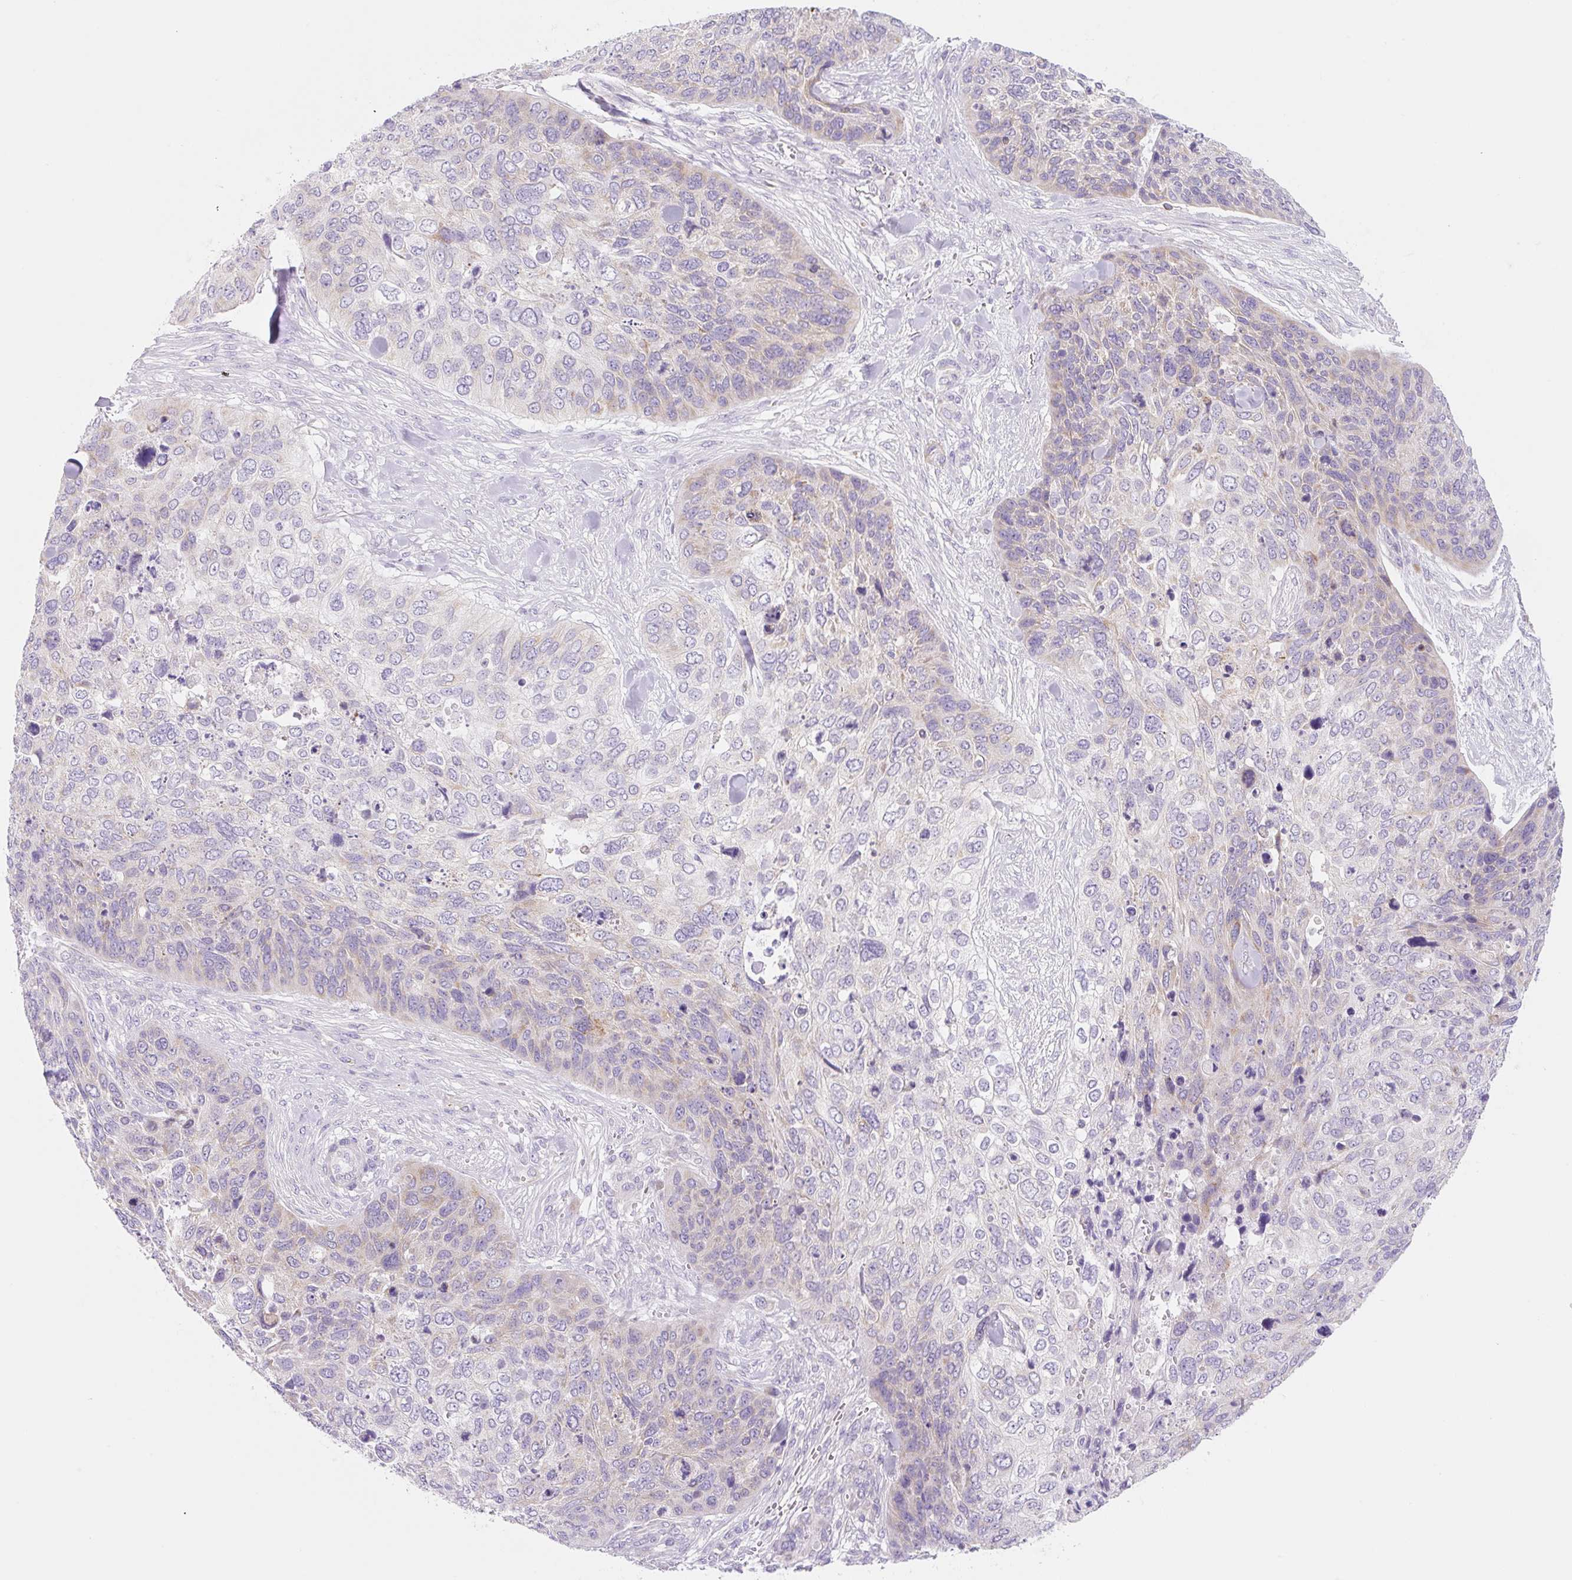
{"staining": {"intensity": "weak", "quantity": "25%-75%", "location": "cytoplasmic/membranous"}, "tissue": "skin cancer", "cell_type": "Tumor cells", "image_type": "cancer", "snomed": [{"axis": "morphology", "description": "Basal cell carcinoma"}, {"axis": "topography", "description": "Skin"}], "caption": "Basal cell carcinoma (skin) tissue reveals weak cytoplasmic/membranous staining in approximately 25%-75% of tumor cells", "gene": "FOCAD", "patient": {"sex": "female", "age": 74}}